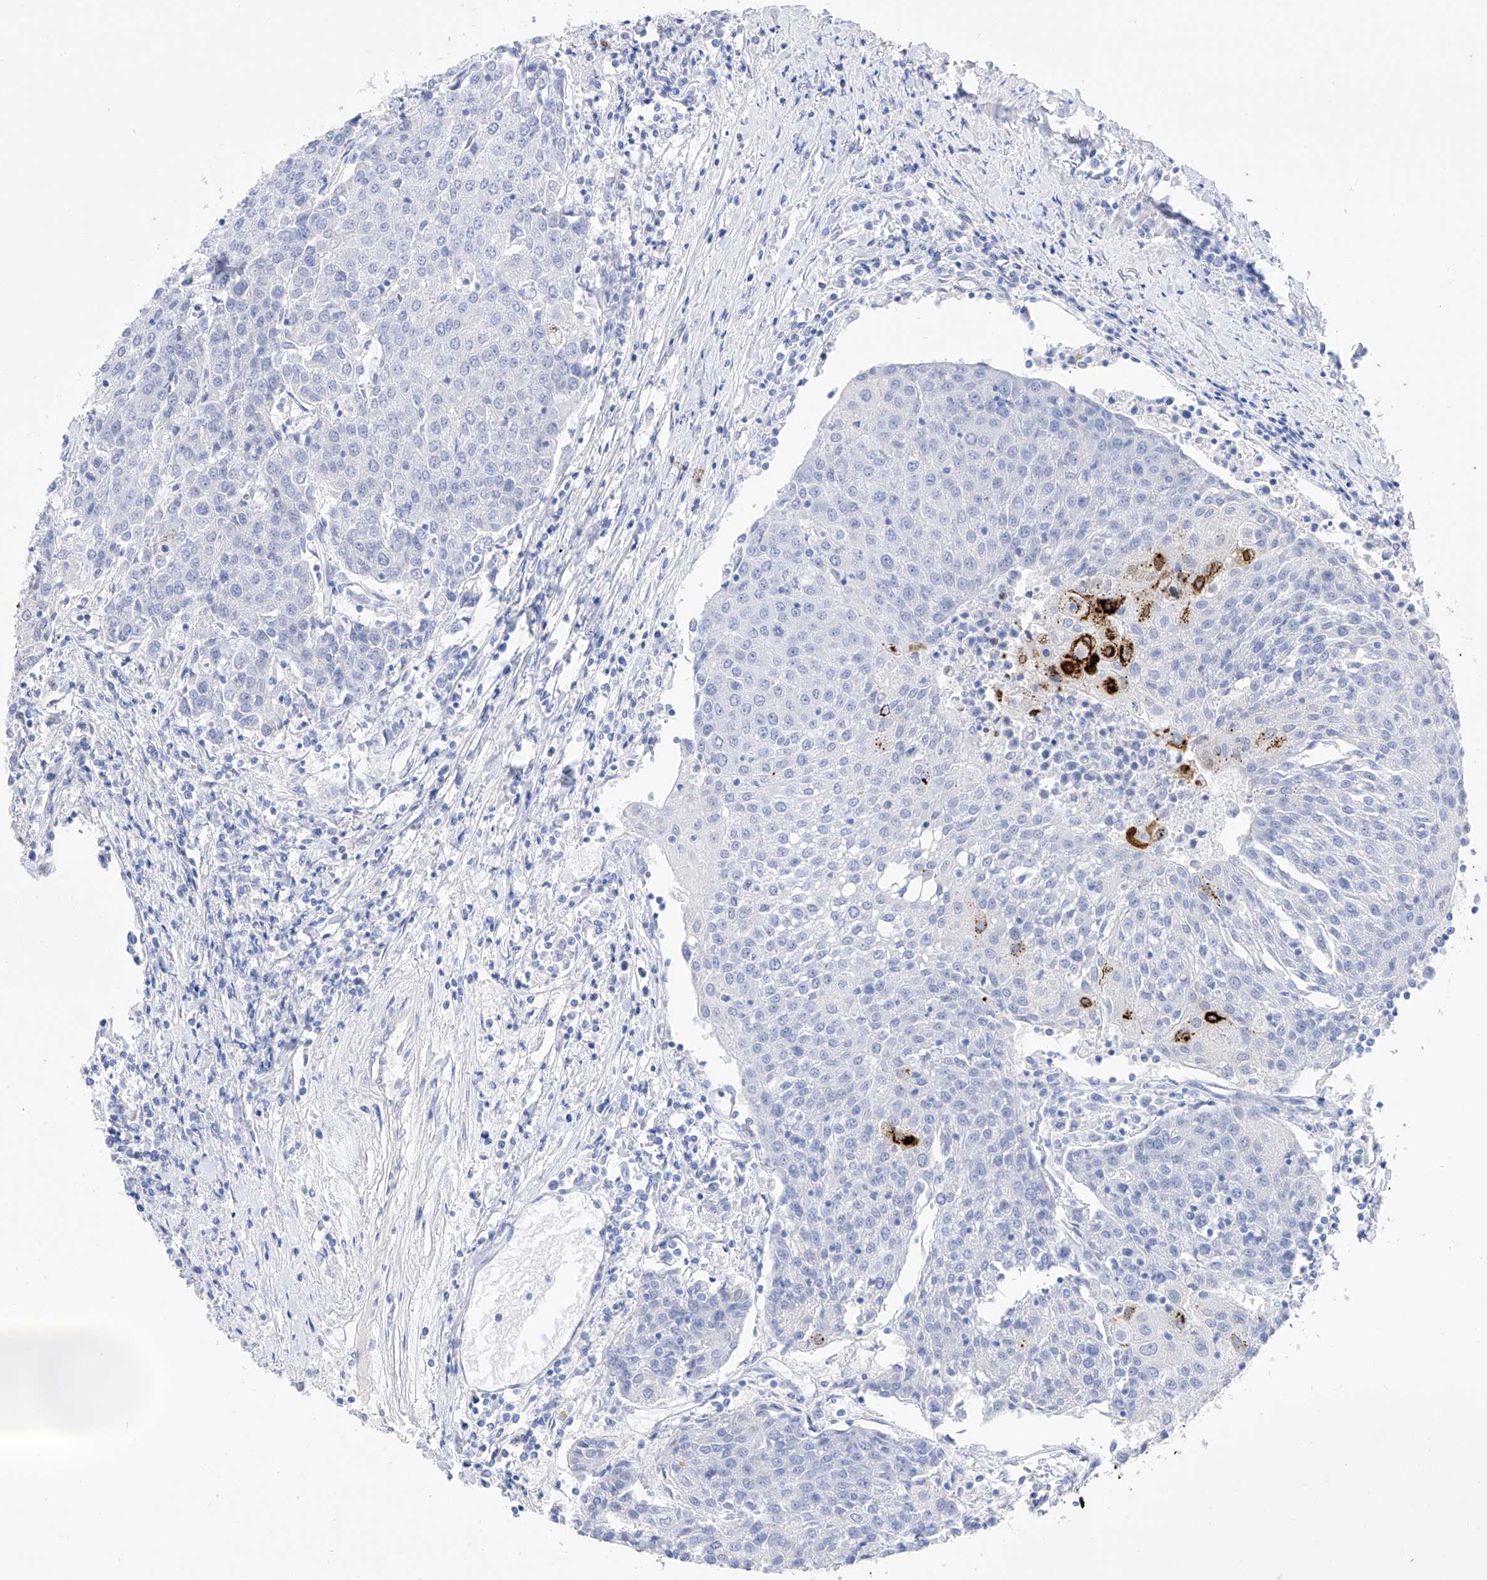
{"staining": {"intensity": "strong", "quantity": "<25%", "location": "cytoplasmic/membranous"}, "tissue": "urothelial cancer", "cell_type": "Tumor cells", "image_type": "cancer", "snomed": [{"axis": "morphology", "description": "Urothelial carcinoma, High grade"}, {"axis": "topography", "description": "Urinary bladder"}], "caption": "Immunohistochemistry (DAB (3,3'-diaminobenzidine)) staining of human urothelial cancer exhibits strong cytoplasmic/membranous protein positivity in approximately <25% of tumor cells.", "gene": "FLG", "patient": {"sex": "female", "age": 85}}